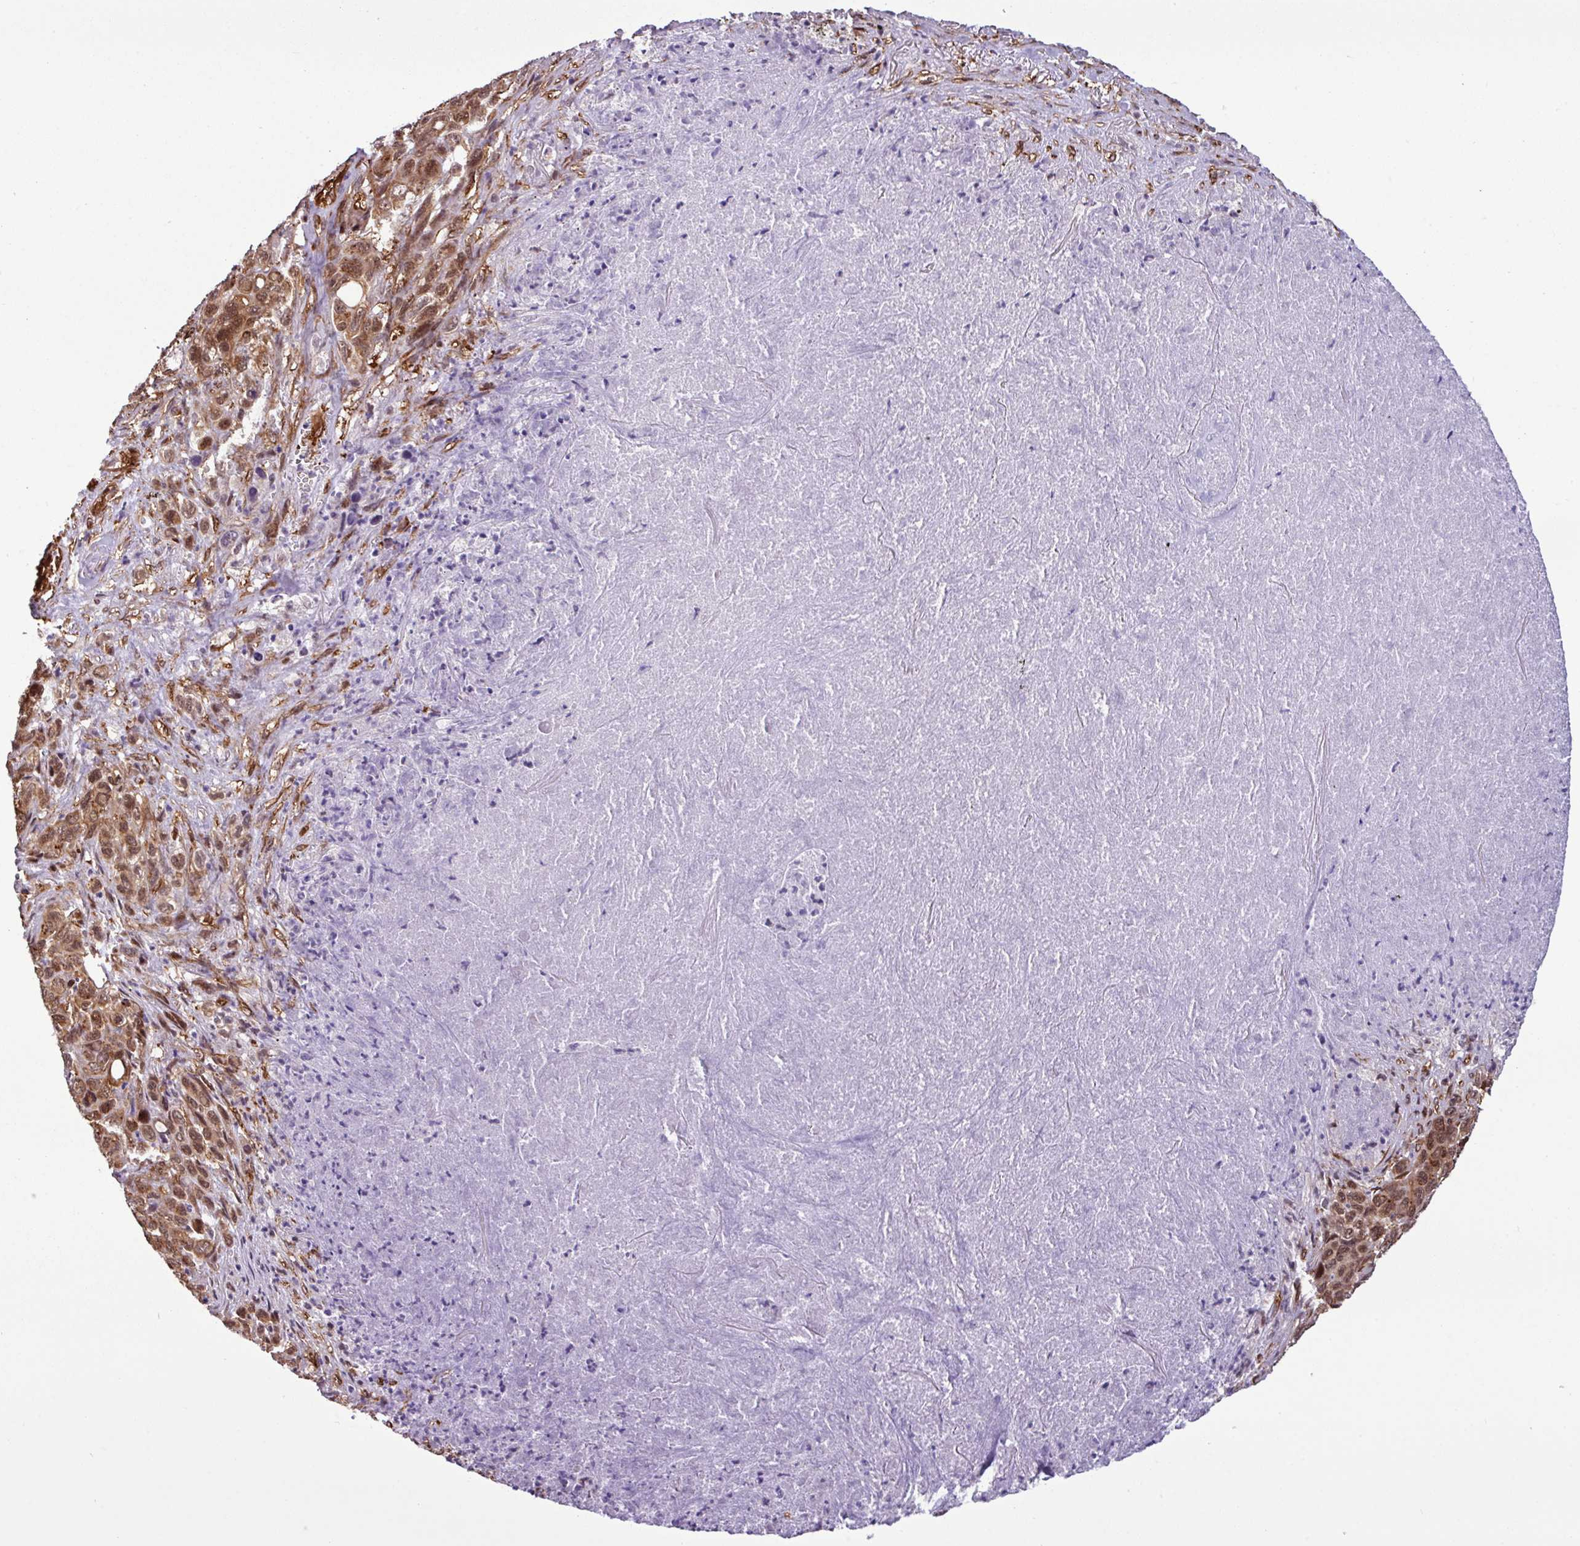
{"staining": {"intensity": "moderate", "quantity": ">75%", "location": "cytoplasmic/membranous,nuclear"}, "tissue": "melanoma", "cell_type": "Tumor cells", "image_type": "cancer", "snomed": [{"axis": "morphology", "description": "Malignant melanoma, Metastatic site"}, {"axis": "topography", "description": "Lung"}], "caption": "A brown stain shows moderate cytoplasmic/membranous and nuclear expression of a protein in human malignant melanoma (metastatic site) tumor cells.", "gene": "C7orf50", "patient": {"sex": "male", "age": 48}}